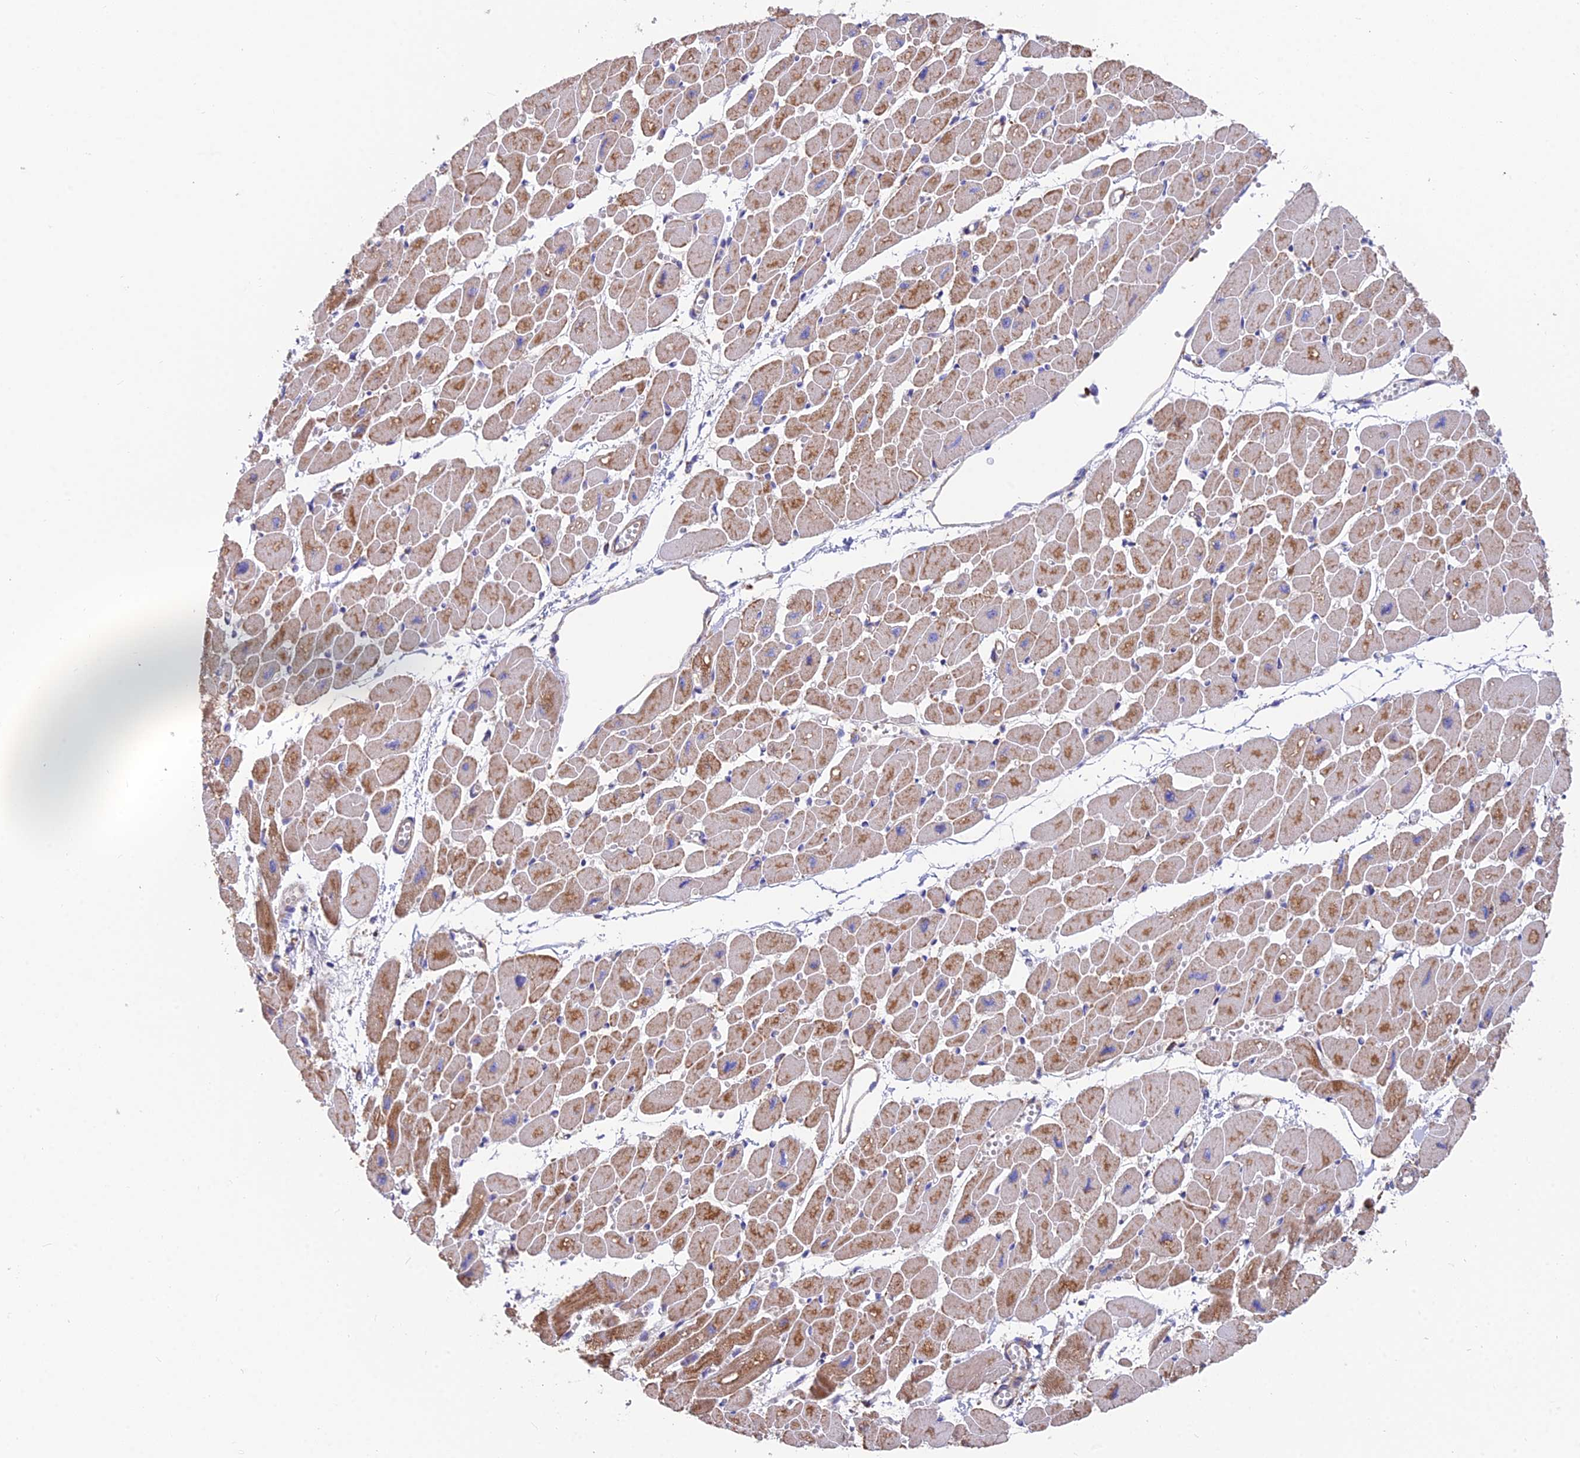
{"staining": {"intensity": "moderate", "quantity": ">75%", "location": "cytoplasmic/membranous"}, "tissue": "heart muscle", "cell_type": "Cardiomyocytes", "image_type": "normal", "snomed": [{"axis": "morphology", "description": "Normal tissue, NOS"}, {"axis": "topography", "description": "Heart"}], "caption": "Brown immunohistochemical staining in normal human heart muscle exhibits moderate cytoplasmic/membranous expression in about >75% of cardiomyocytes.", "gene": "TIGD6", "patient": {"sex": "female", "age": 54}}